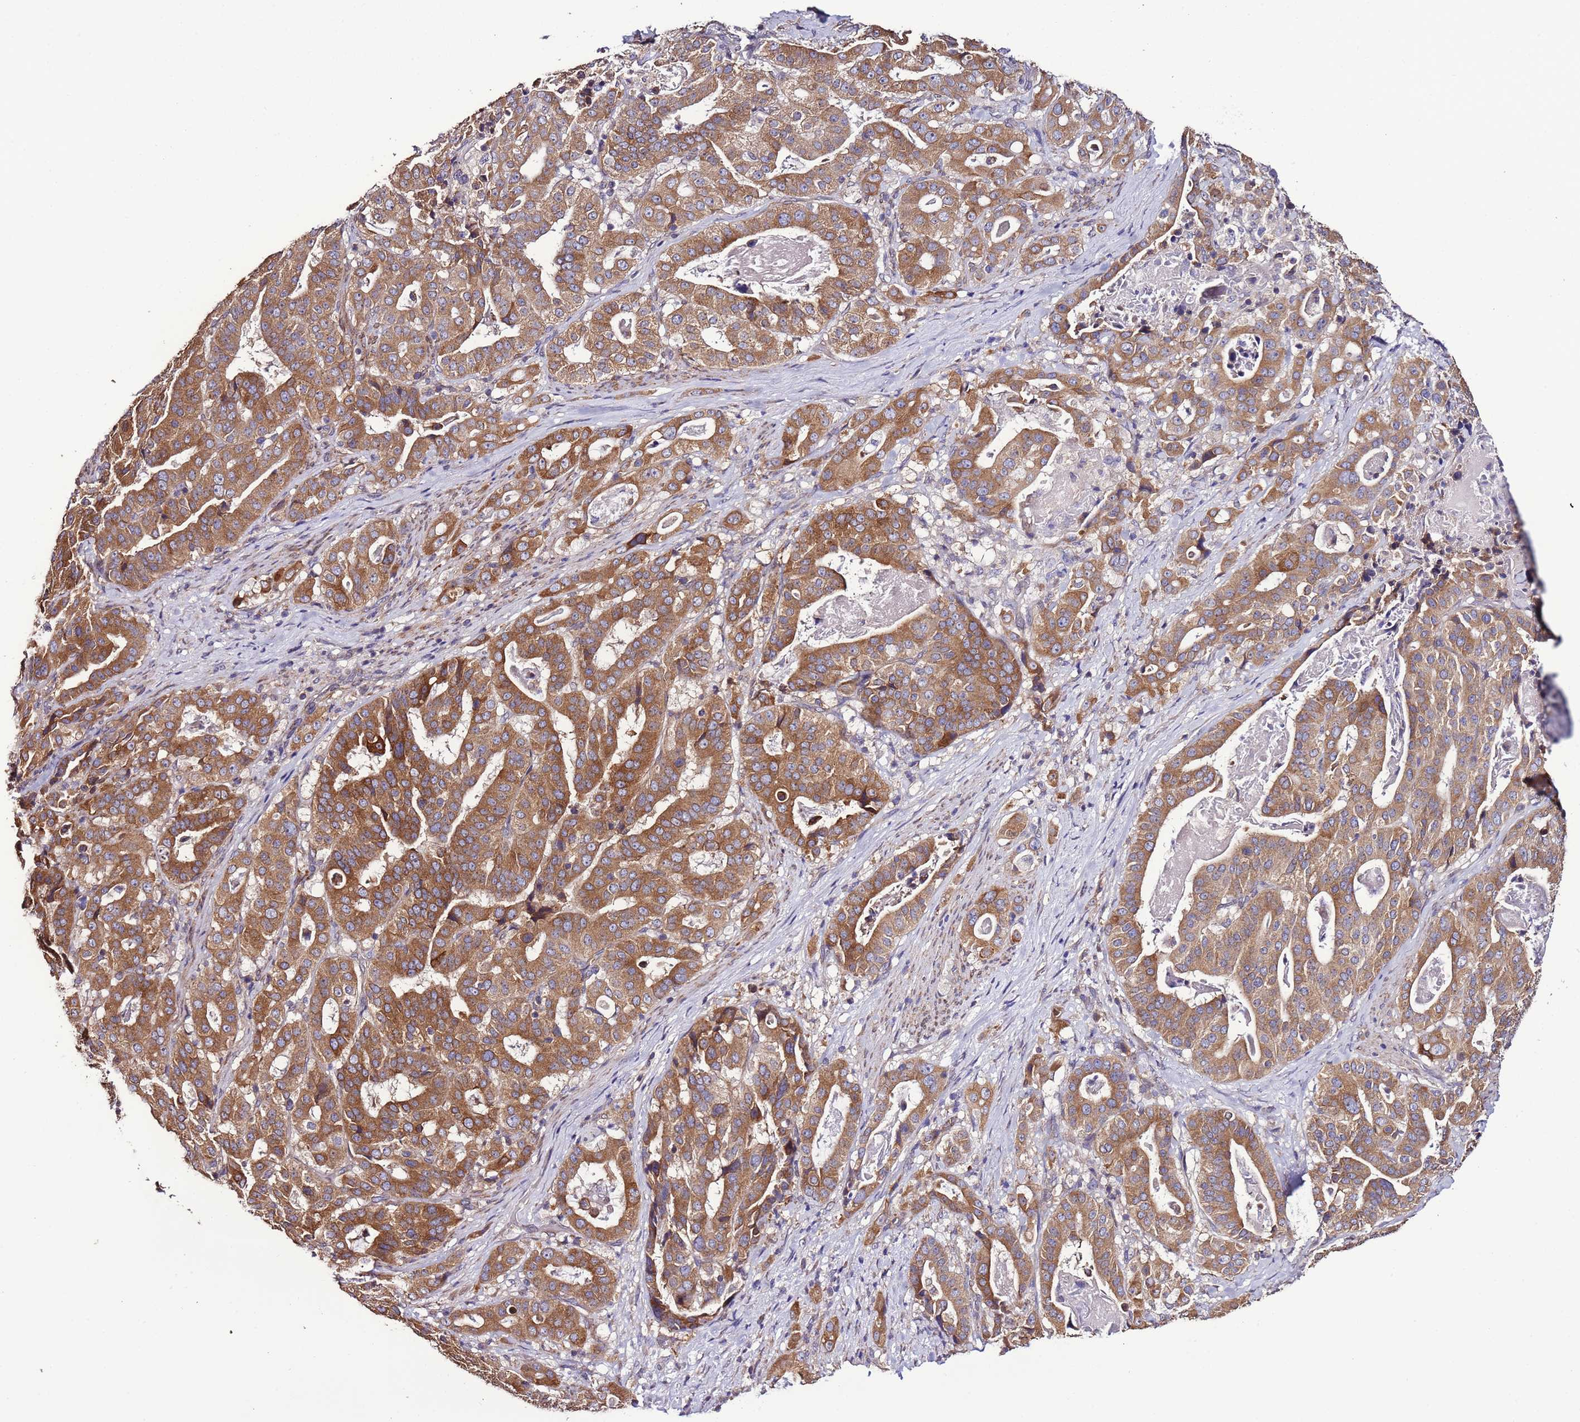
{"staining": {"intensity": "strong", "quantity": ">75%", "location": "cytoplasmic/membranous"}, "tissue": "stomach cancer", "cell_type": "Tumor cells", "image_type": "cancer", "snomed": [{"axis": "morphology", "description": "Adenocarcinoma, NOS"}, {"axis": "topography", "description": "Stomach"}], "caption": "Immunohistochemistry (IHC) photomicrograph of human stomach adenocarcinoma stained for a protein (brown), which exhibits high levels of strong cytoplasmic/membranous staining in approximately >75% of tumor cells.", "gene": "SLC41A3", "patient": {"sex": "male", "age": 48}}